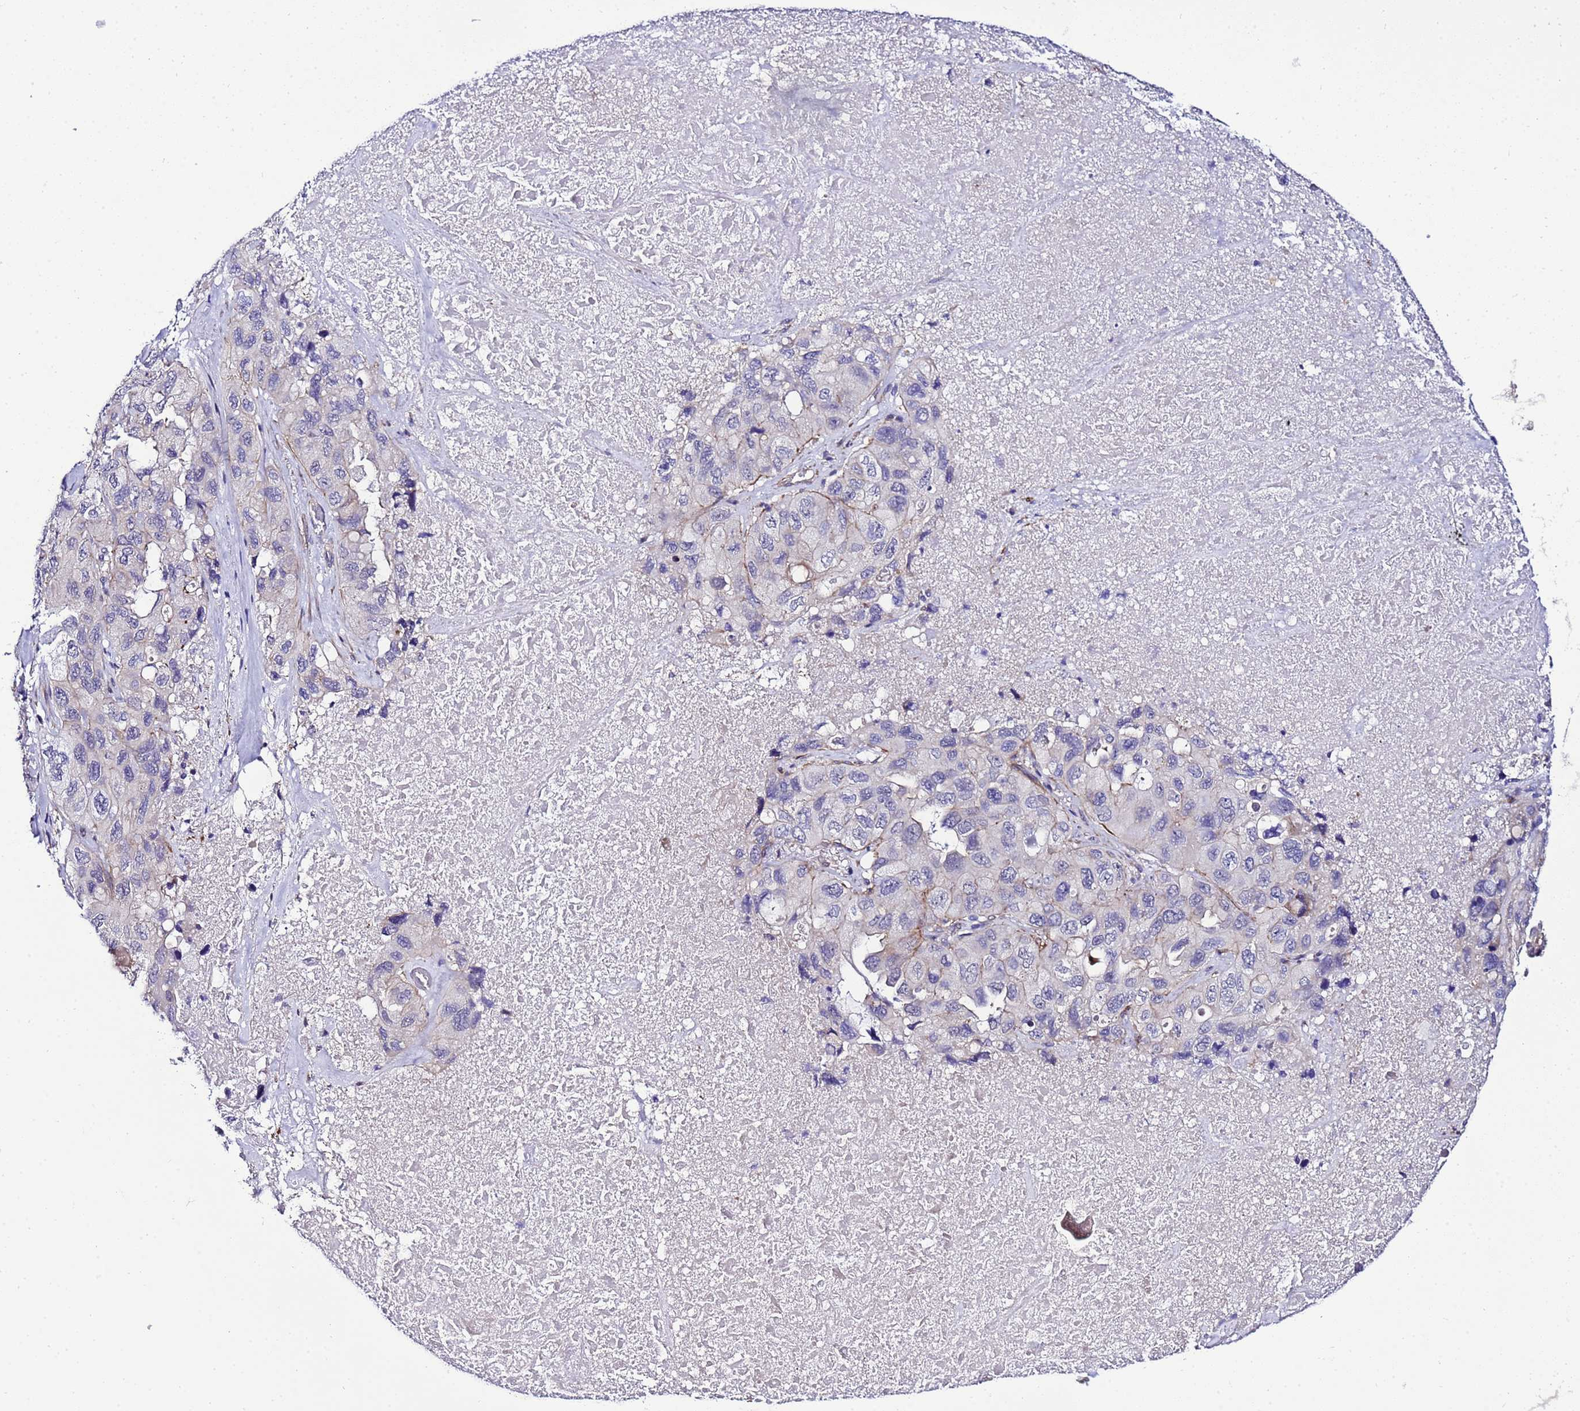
{"staining": {"intensity": "negative", "quantity": "none", "location": "none"}, "tissue": "lung cancer", "cell_type": "Tumor cells", "image_type": "cancer", "snomed": [{"axis": "morphology", "description": "Squamous cell carcinoma, NOS"}, {"axis": "topography", "description": "Lung"}], "caption": "Lung squamous cell carcinoma was stained to show a protein in brown. There is no significant staining in tumor cells.", "gene": "GZF1", "patient": {"sex": "female", "age": 73}}